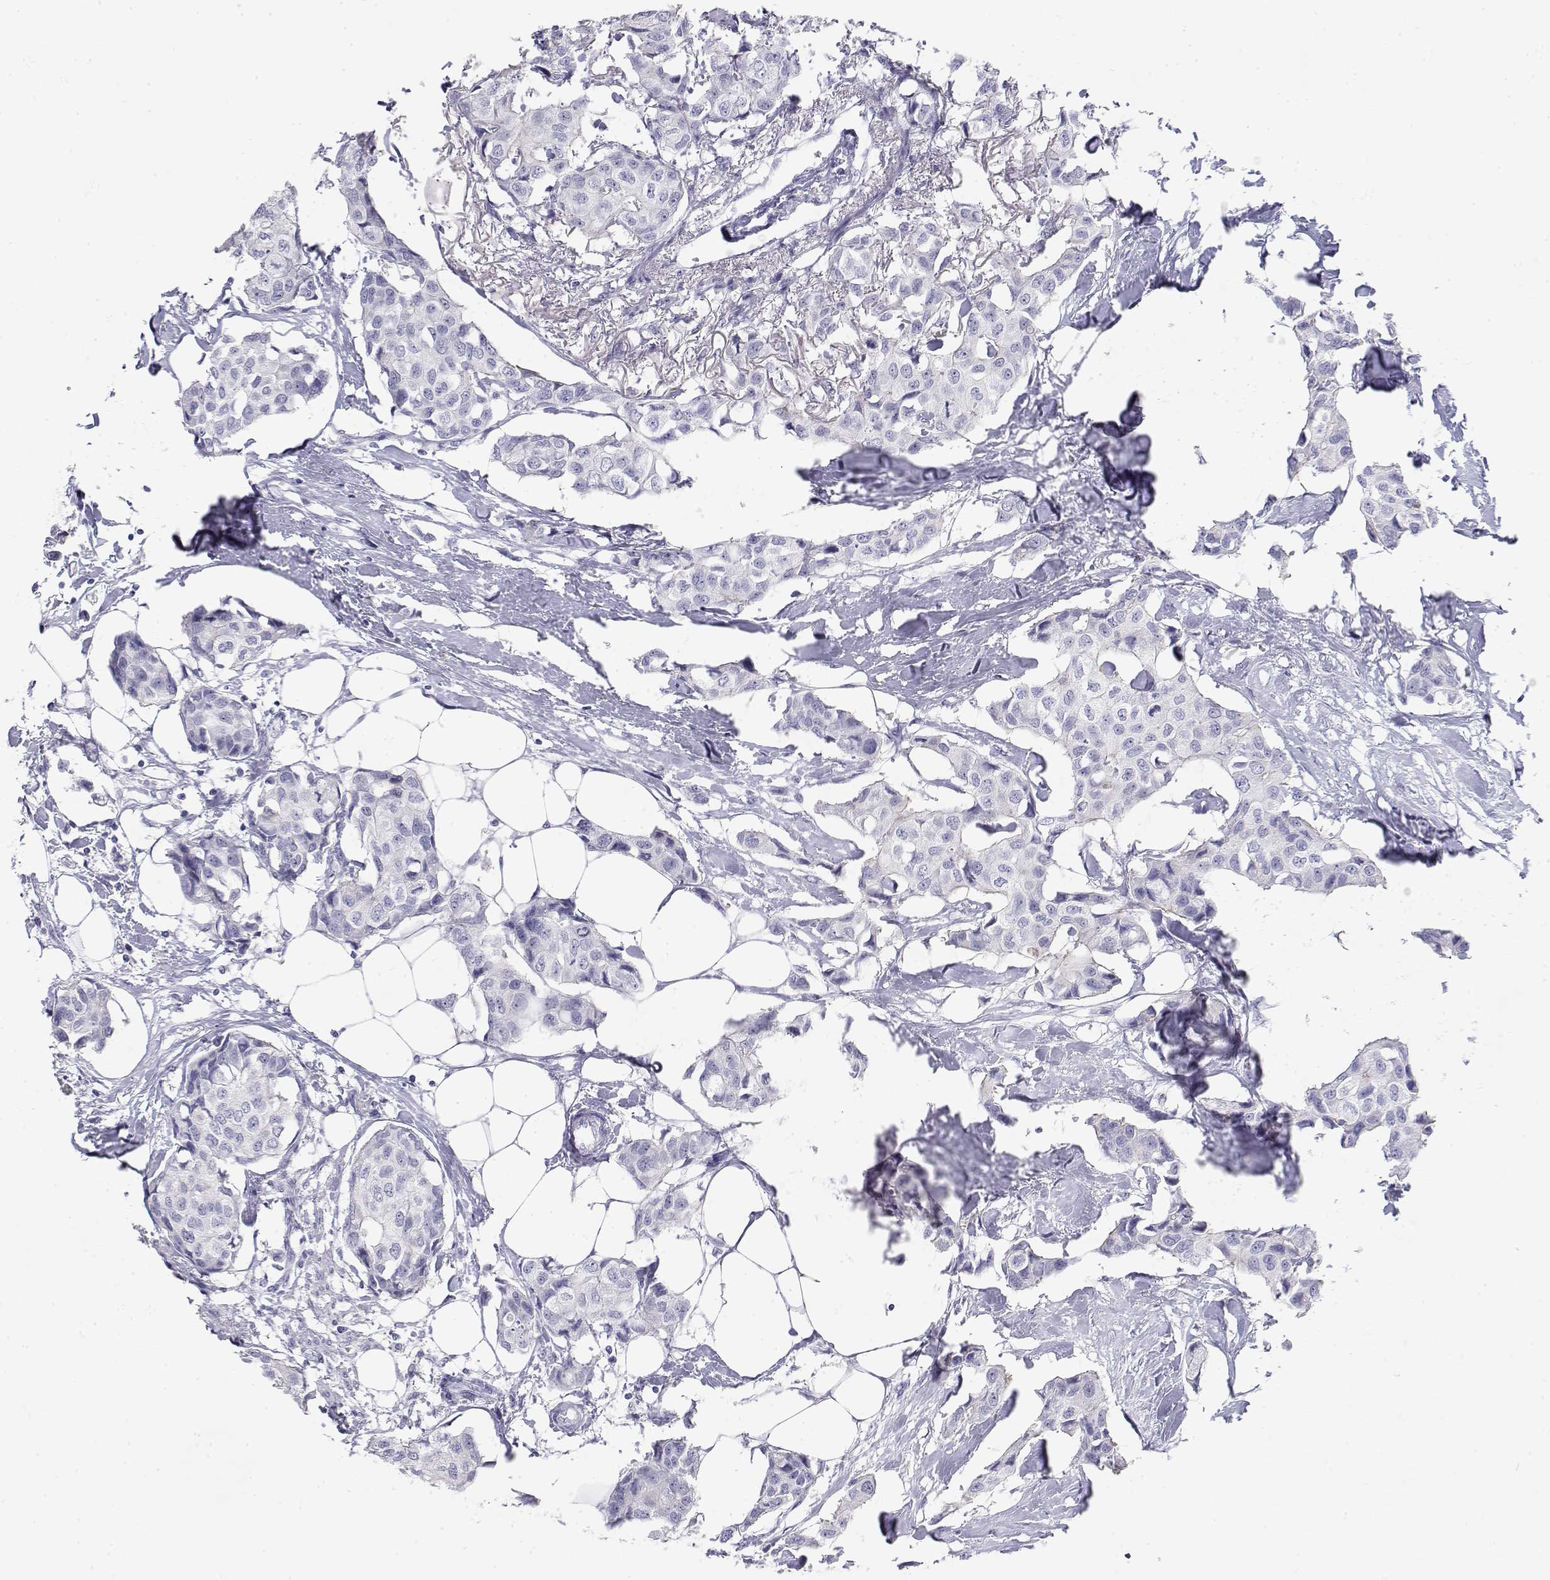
{"staining": {"intensity": "negative", "quantity": "none", "location": "none"}, "tissue": "breast cancer", "cell_type": "Tumor cells", "image_type": "cancer", "snomed": [{"axis": "morphology", "description": "Duct carcinoma"}, {"axis": "topography", "description": "Breast"}], "caption": "The image demonstrates no significant expression in tumor cells of infiltrating ductal carcinoma (breast). Nuclei are stained in blue.", "gene": "MISP", "patient": {"sex": "female", "age": 80}}